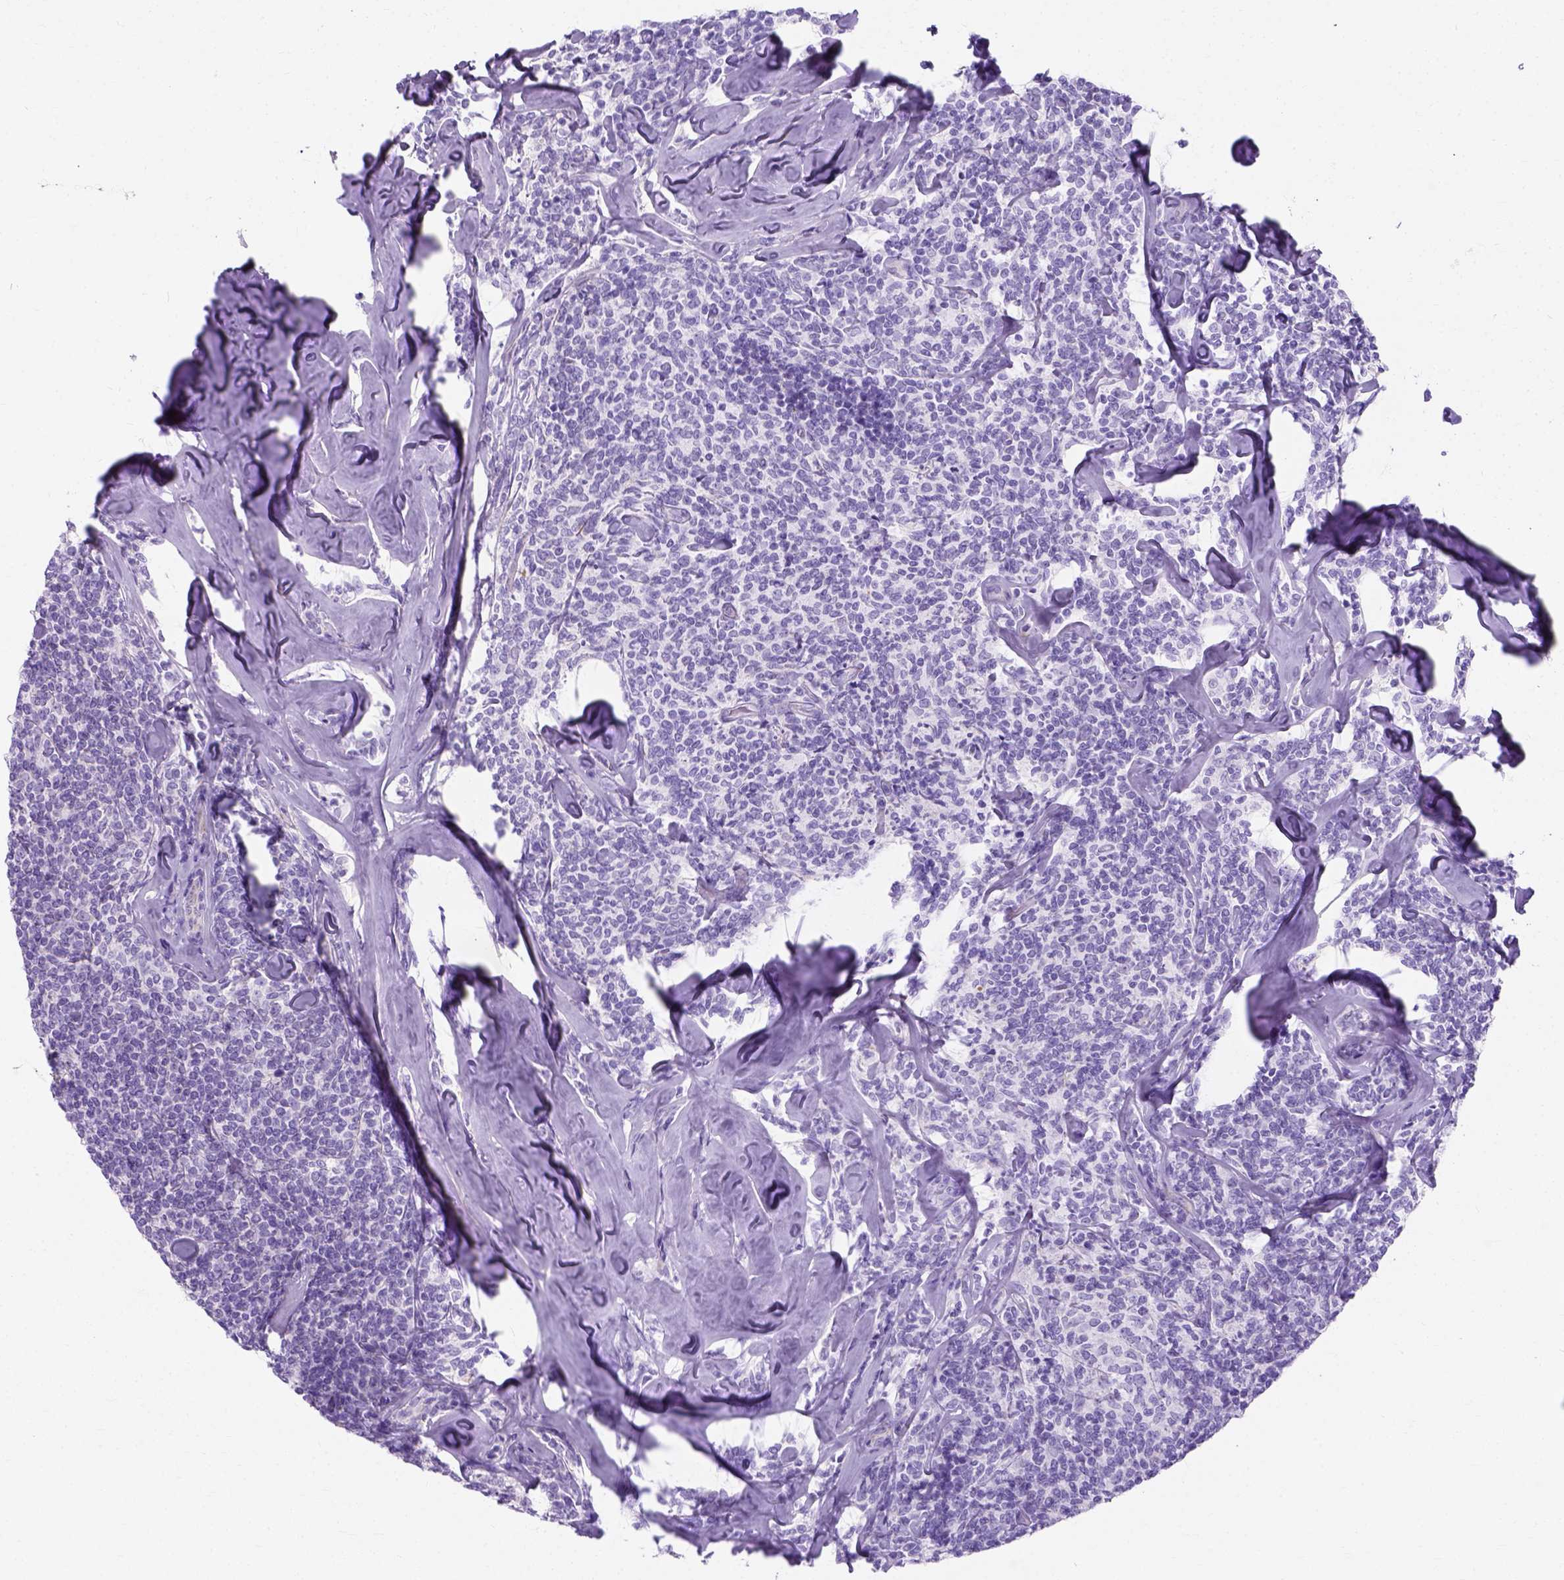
{"staining": {"intensity": "negative", "quantity": "none", "location": "none"}, "tissue": "lymphoma", "cell_type": "Tumor cells", "image_type": "cancer", "snomed": [{"axis": "morphology", "description": "Malignant lymphoma, non-Hodgkin's type, Low grade"}, {"axis": "topography", "description": "Lymph node"}], "caption": "Protein analysis of lymphoma shows no significant positivity in tumor cells.", "gene": "MYH15", "patient": {"sex": "female", "age": 56}}